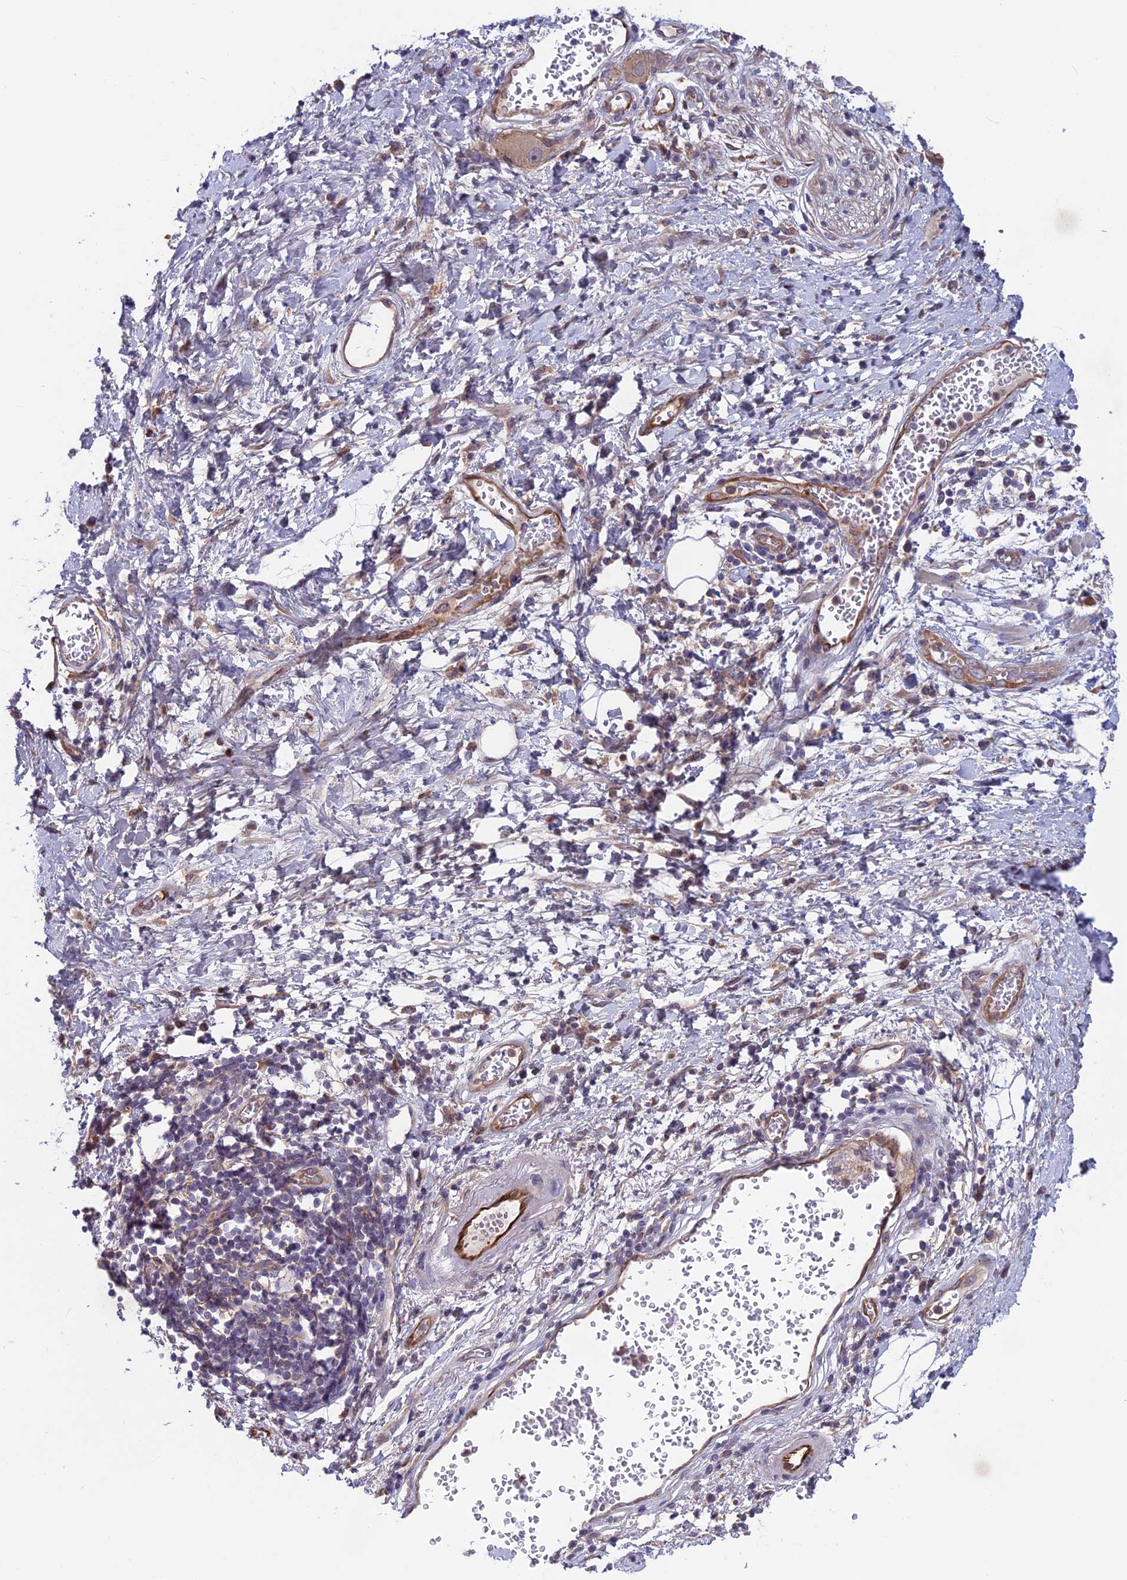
{"staining": {"intensity": "negative", "quantity": "none", "location": "none"}, "tissue": "adipose tissue", "cell_type": "Adipocytes", "image_type": "normal", "snomed": [{"axis": "morphology", "description": "Normal tissue, NOS"}, {"axis": "morphology", "description": "Adenocarcinoma, NOS"}, {"axis": "topography", "description": "Duodenum"}, {"axis": "topography", "description": "Peripheral nerve tissue"}], "caption": "This is an immunohistochemistry photomicrograph of unremarkable human adipose tissue. There is no staining in adipocytes.", "gene": "MAST2", "patient": {"sex": "female", "age": 60}}